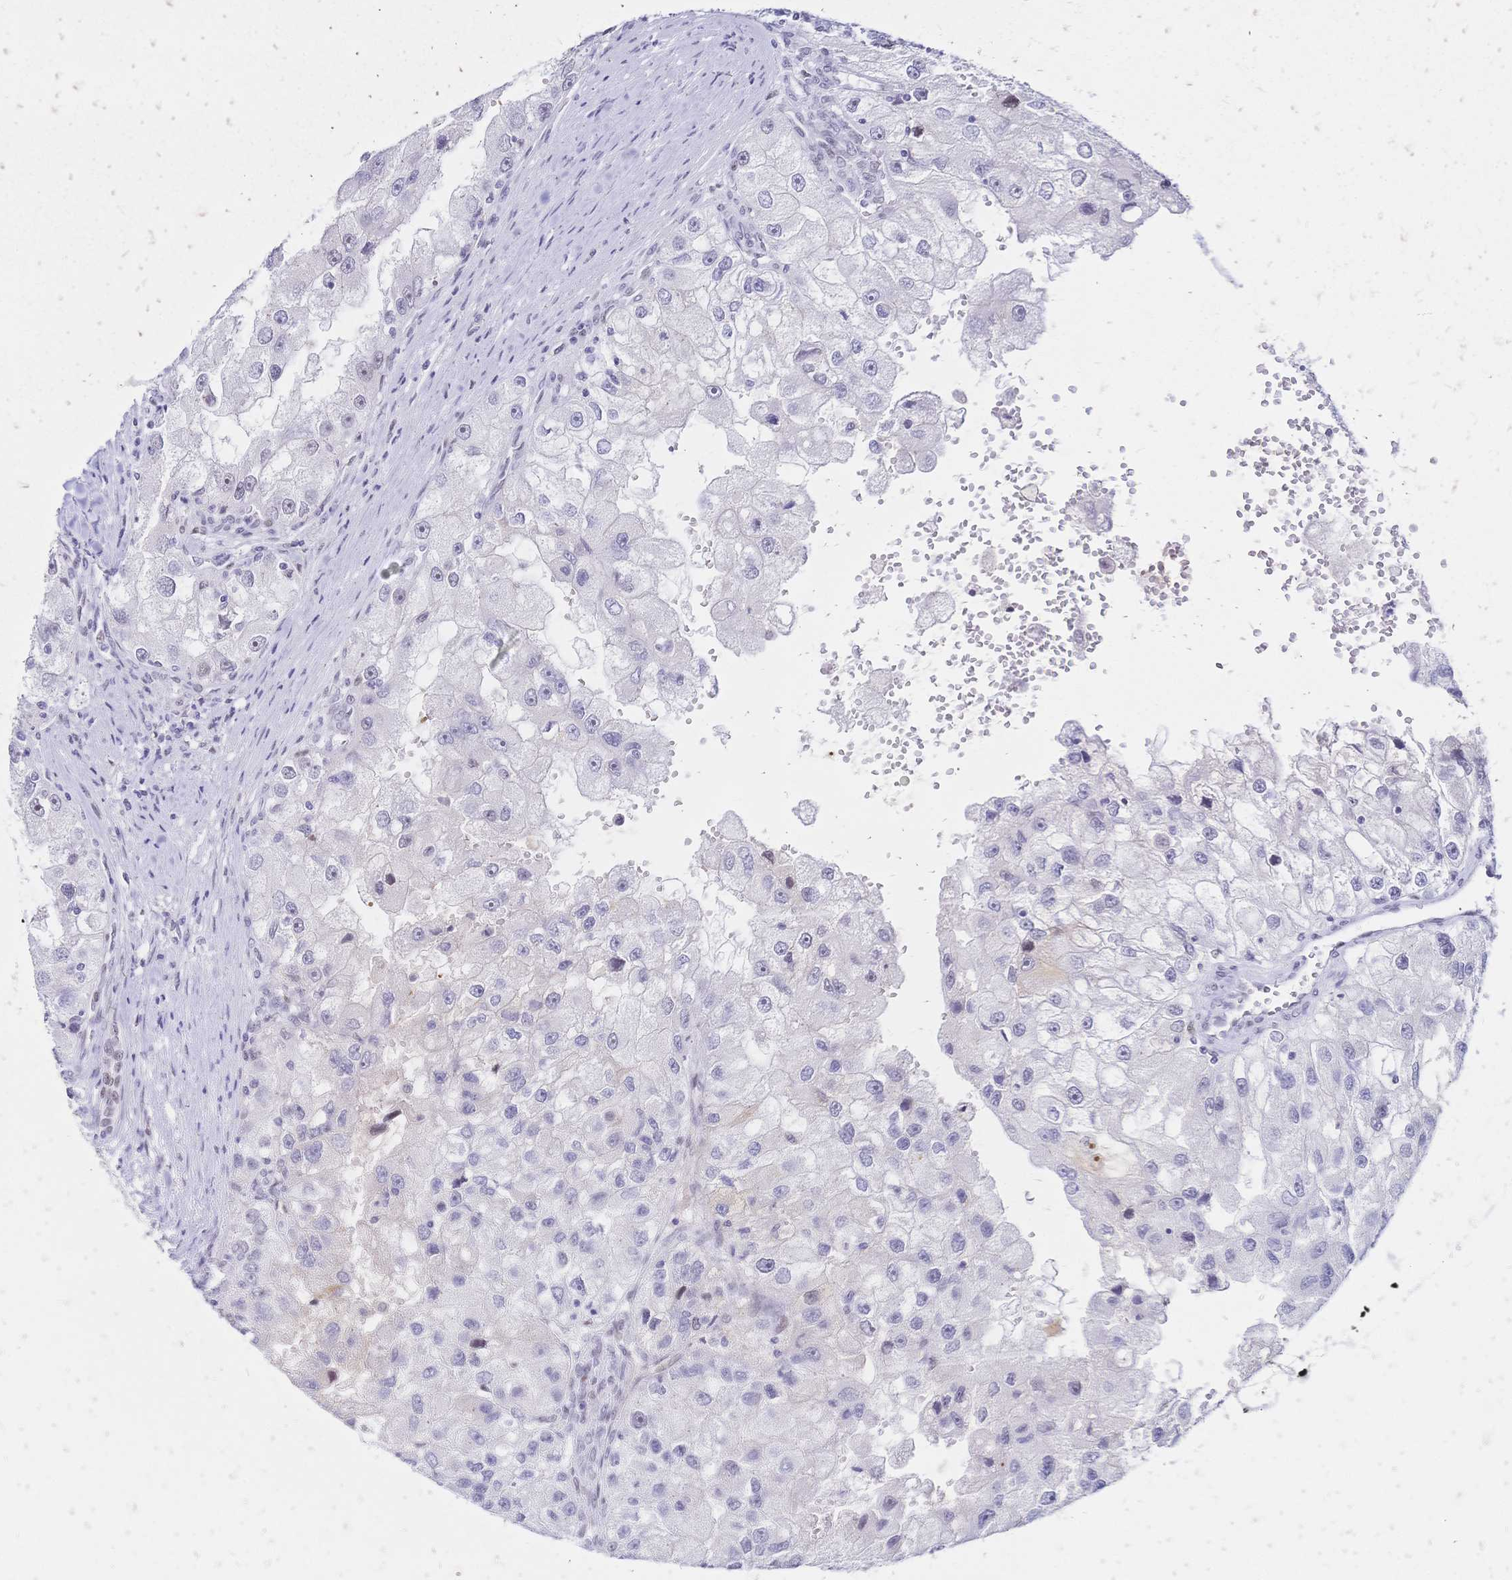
{"staining": {"intensity": "negative", "quantity": "none", "location": "none"}, "tissue": "renal cancer", "cell_type": "Tumor cells", "image_type": "cancer", "snomed": [{"axis": "morphology", "description": "Adenocarcinoma, NOS"}, {"axis": "topography", "description": "Kidney"}], "caption": "This micrograph is of renal cancer (adenocarcinoma) stained with immunohistochemistry to label a protein in brown with the nuclei are counter-stained blue. There is no staining in tumor cells.", "gene": "NFIC", "patient": {"sex": "male", "age": 63}}